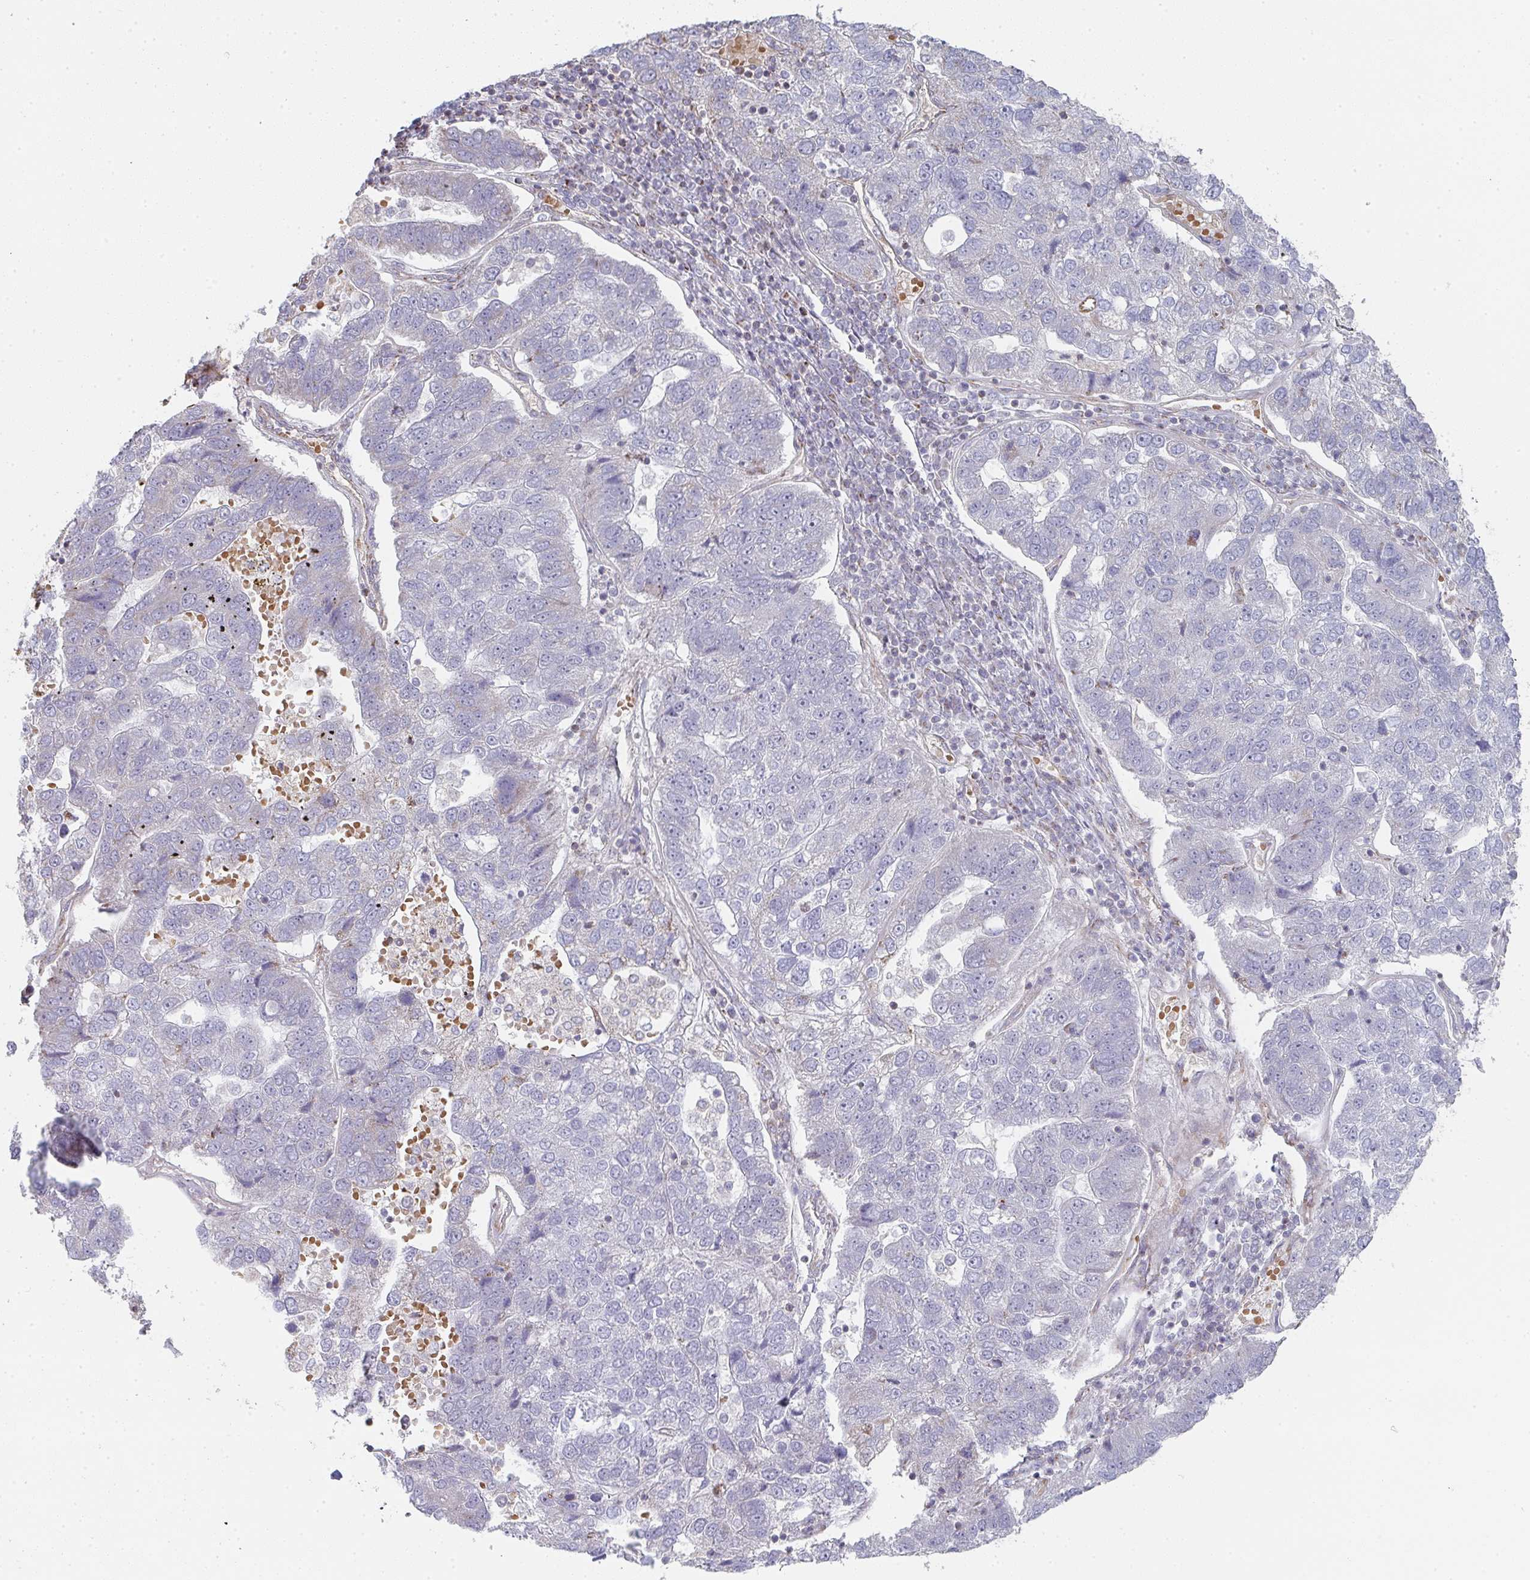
{"staining": {"intensity": "negative", "quantity": "none", "location": "none"}, "tissue": "pancreatic cancer", "cell_type": "Tumor cells", "image_type": "cancer", "snomed": [{"axis": "morphology", "description": "Adenocarcinoma, NOS"}, {"axis": "topography", "description": "Pancreas"}], "caption": "Protein analysis of pancreatic cancer exhibits no significant positivity in tumor cells. (DAB IHC, high magnification).", "gene": "ZNF526", "patient": {"sex": "female", "age": 61}}